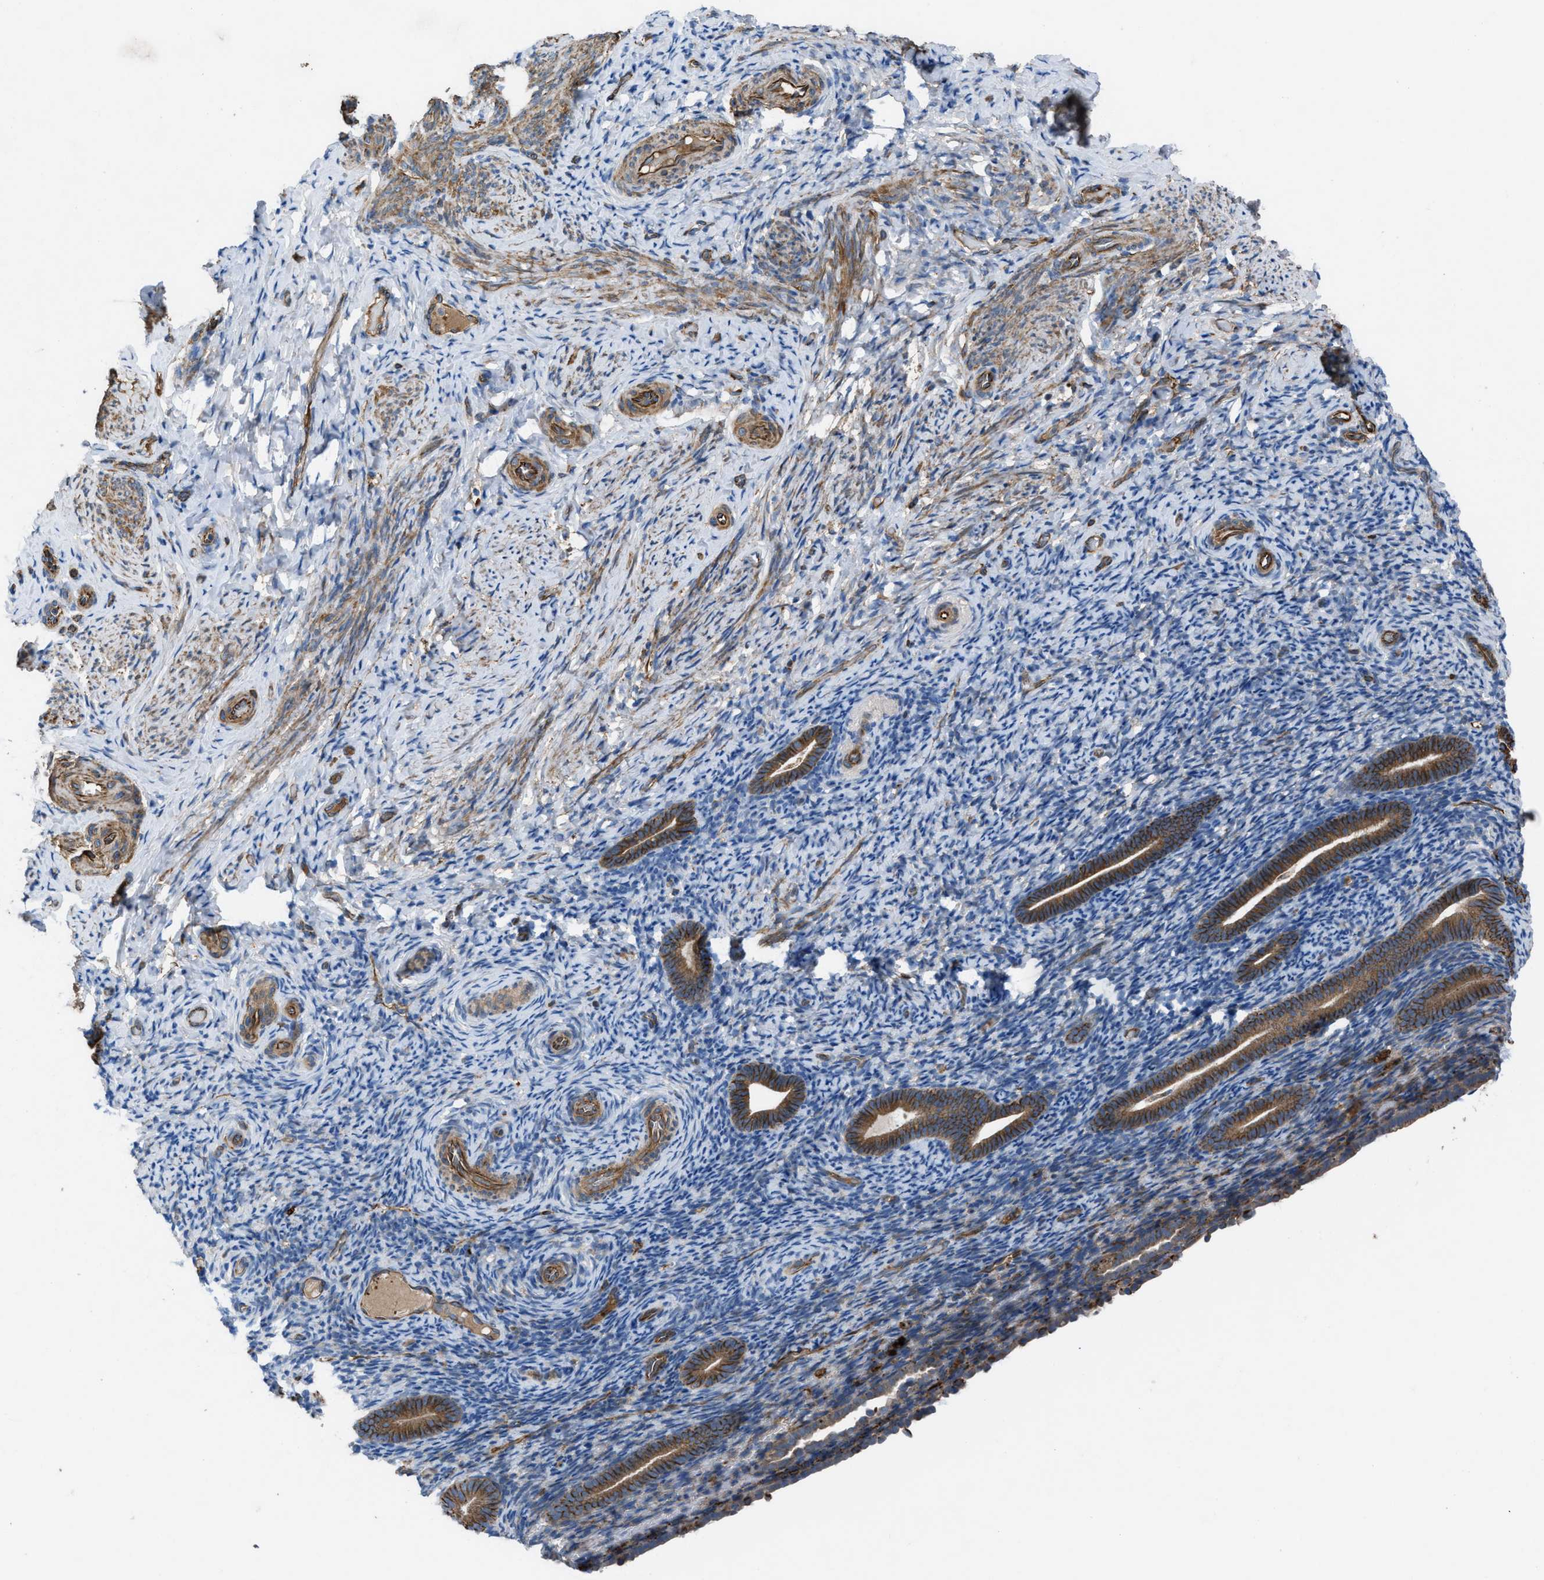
{"staining": {"intensity": "moderate", "quantity": "25%-75%", "location": "cytoplasmic/membranous"}, "tissue": "endometrium", "cell_type": "Cells in endometrial stroma", "image_type": "normal", "snomed": [{"axis": "morphology", "description": "Normal tissue, NOS"}, {"axis": "topography", "description": "Endometrium"}], "caption": "Endometrium stained with immunohistochemistry demonstrates moderate cytoplasmic/membranous expression in approximately 25%-75% of cells in endometrial stroma.", "gene": "SLC6A9", "patient": {"sex": "female", "age": 51}}